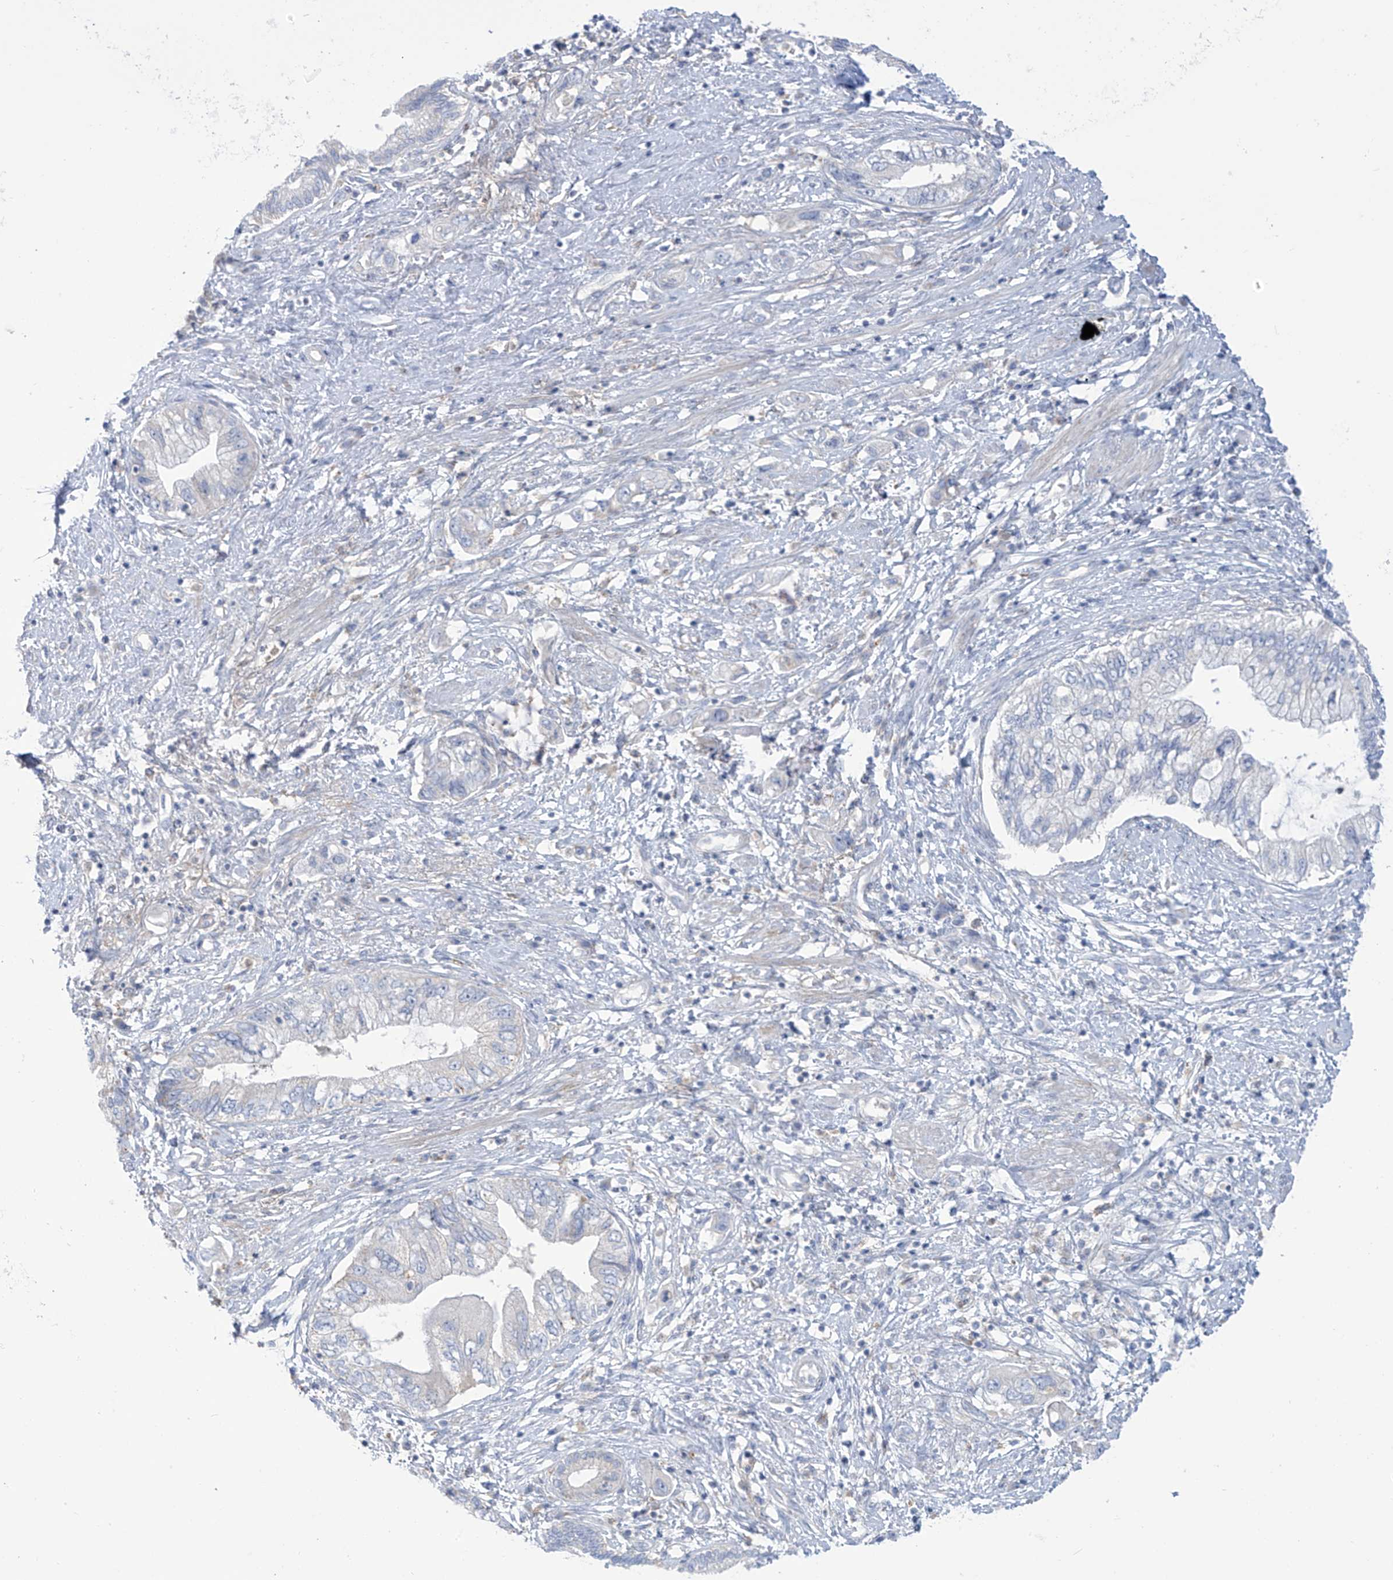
{"staining": {"intensity": "negative", "quantity": "none", "location": "none"}, "tissue": "pancreatic cancer", "cell_type": "Tumor cells", "image_type": "cancer", "snomed": [{"axis": "morphology", "description": "Adenocarcinoma, NOS"}, {"axis": "topography", "description": "Pancreas"}], "caption": "Pancreatic cancer stained for a protein using IHC demonstrates no staining tumor cells.", "gene": "FABP2", "patient": {"sex": "female", "age": 73}}